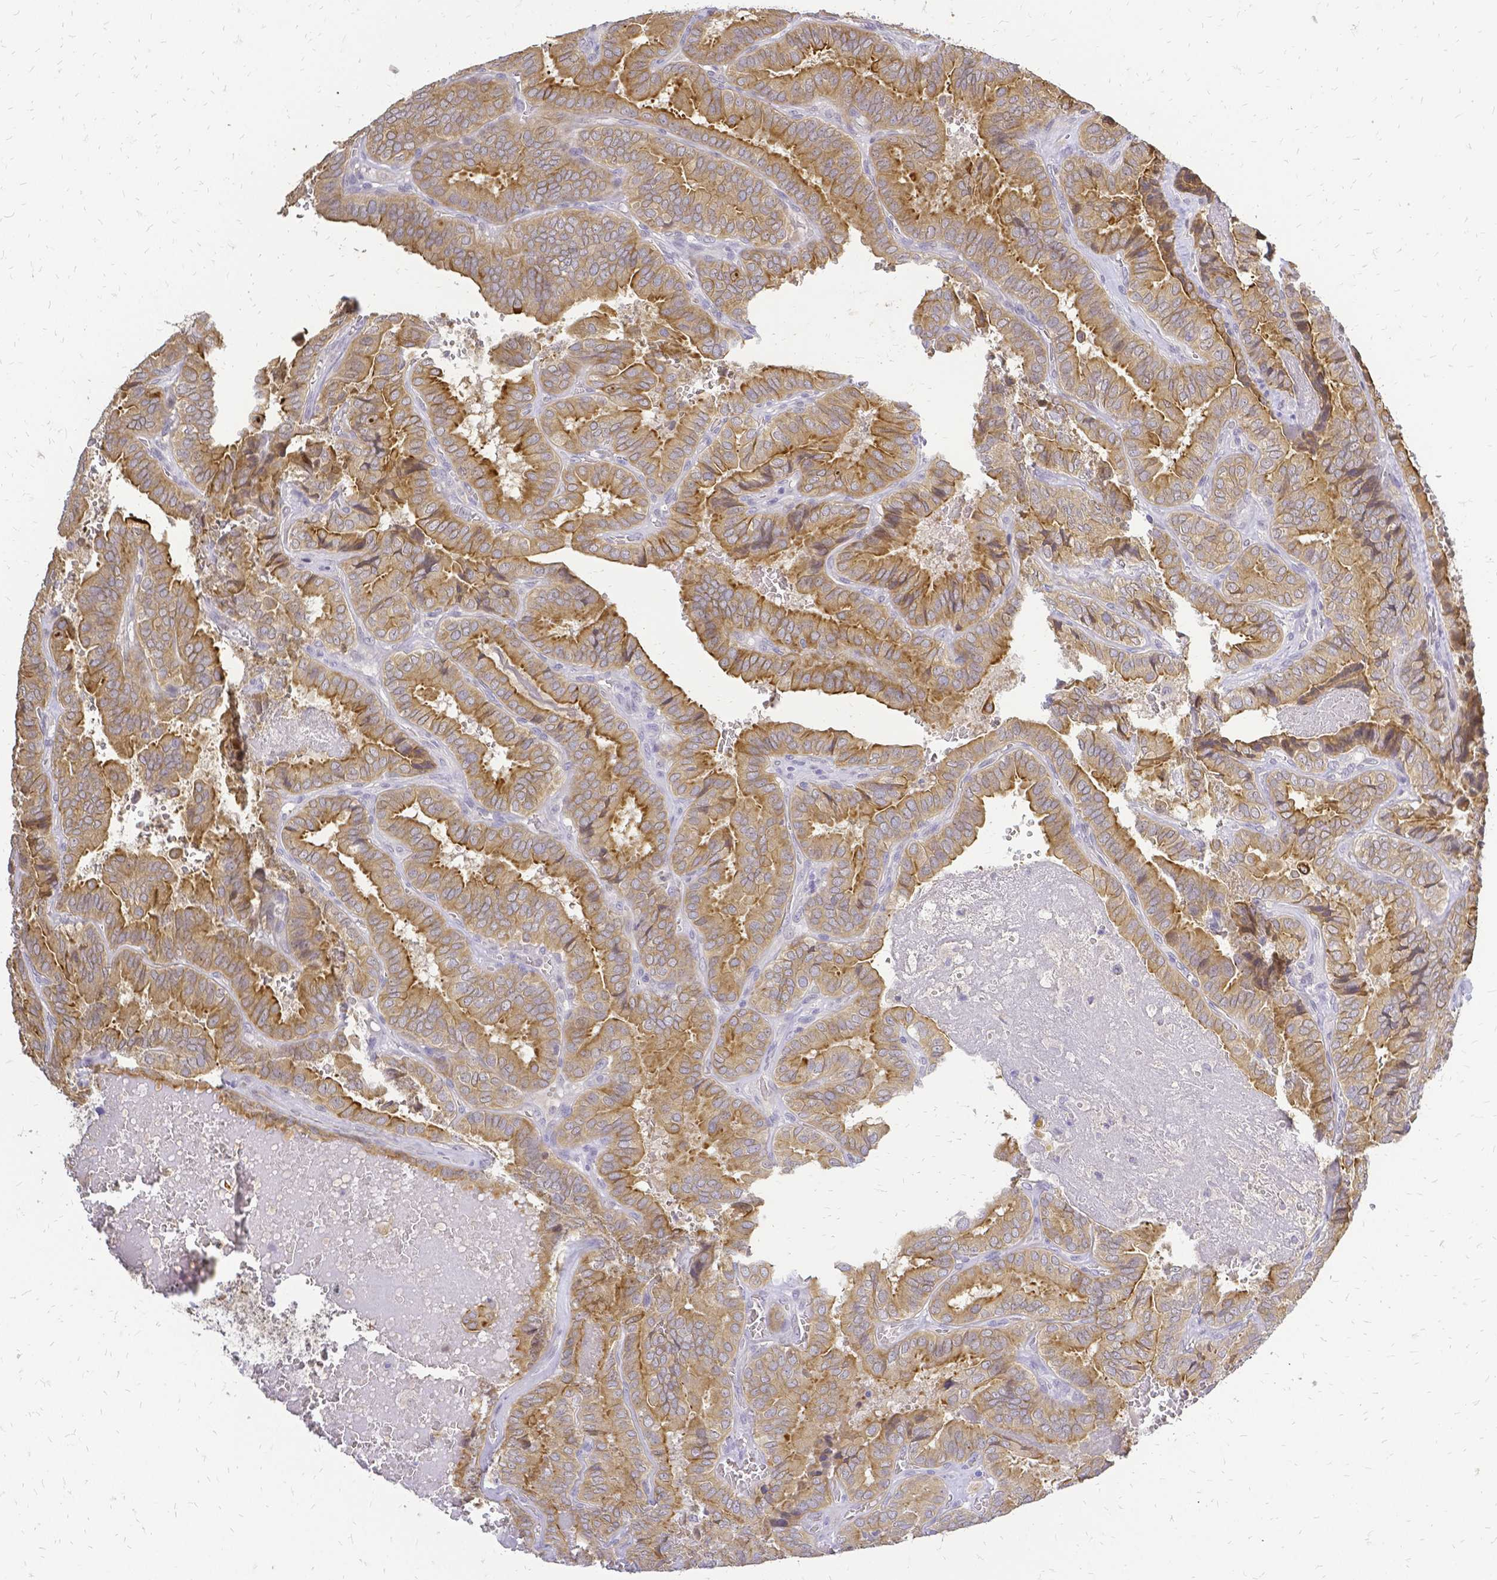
{"staining": {"intensity": "moderate", "quantity": ">75%", "location": "cytoplasmic/membranous"}, "tissue": "thyroid cancer", "cell_type": "Tumor cells", "image_type": "cancer", "snomed": [{"axis": "morphology", "description": "Papillary adenocarcinoma, NOS"}, {"axis": "topography", "description": "Thyroid gland"}], "caption": "Thyroid papillary adenocarcinoma stained with DAB IHC reveals medium levels of moderate cytoplasmic/membranous positivity in about >75% of tumor cells. The staining is performed using DAB brown chromogen to label protein expression. The nuclei are counter-stained blue using hematoxylin.", "gene": "CIB1", "patient": {"sex": "female", "age": 75}}